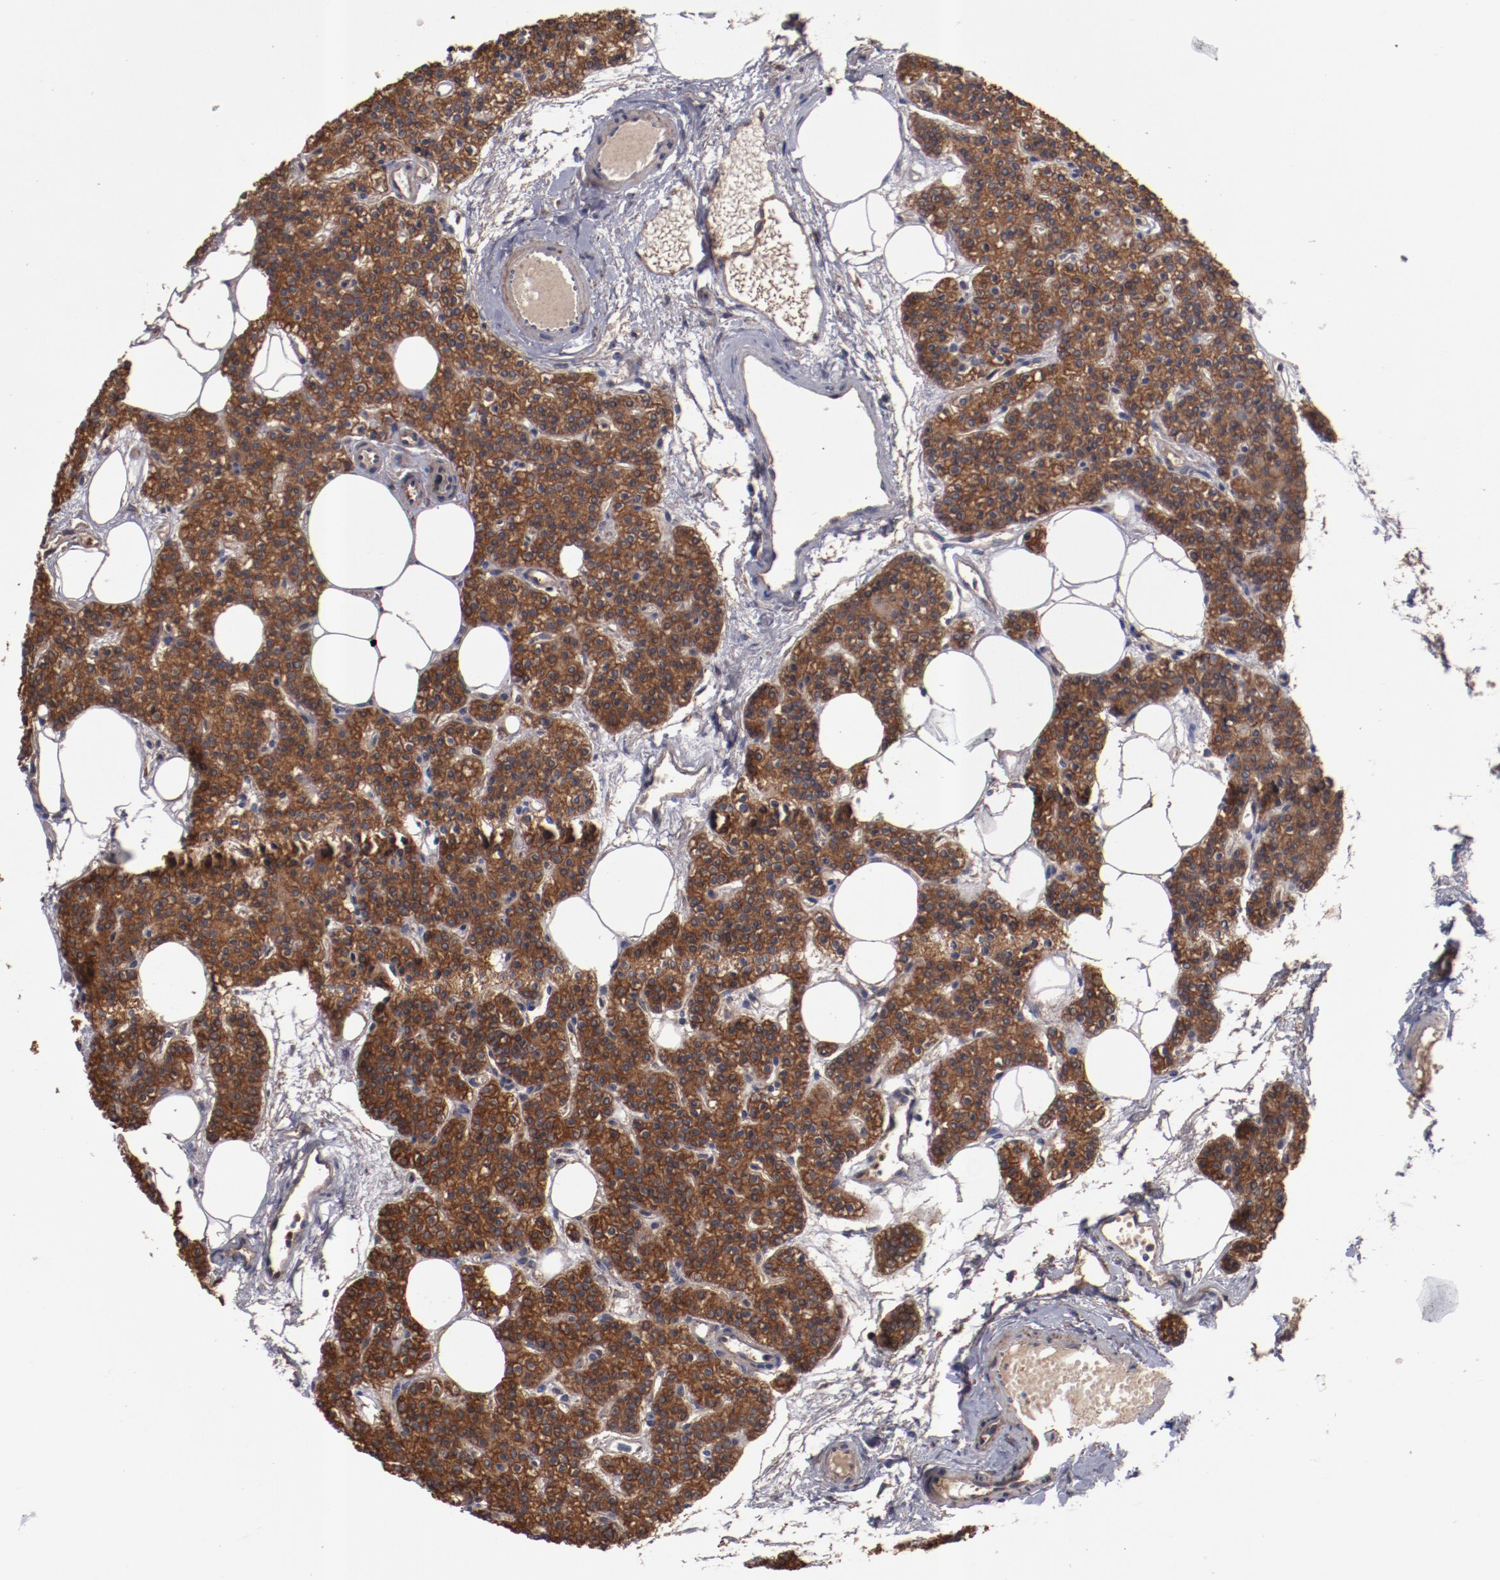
{"staining": {"intensity": "strong", "quantity": ">75%", "location": "cytoplasmic/membranous"}, "tissue": "parathyroid gland", "cell_type": "Glandular cells", "image_type": "normal", "snomed": [{"axis": "morphology", "description": "Normal tissue, NOS"}, {"axis": "topography", "description": "Parathyroid gland"}], "caption": "Glandular cells exhibit high levels of strong cytoplasmic/membranous expression in about >75% of cells in benign human parathyroid gland. (DAB (3,3'-diaminobenzidine) IHC with brightfield microscopy, high magnification).", "gene": "DNAAF2", "patient": {"sex": "male", "age": 24}}